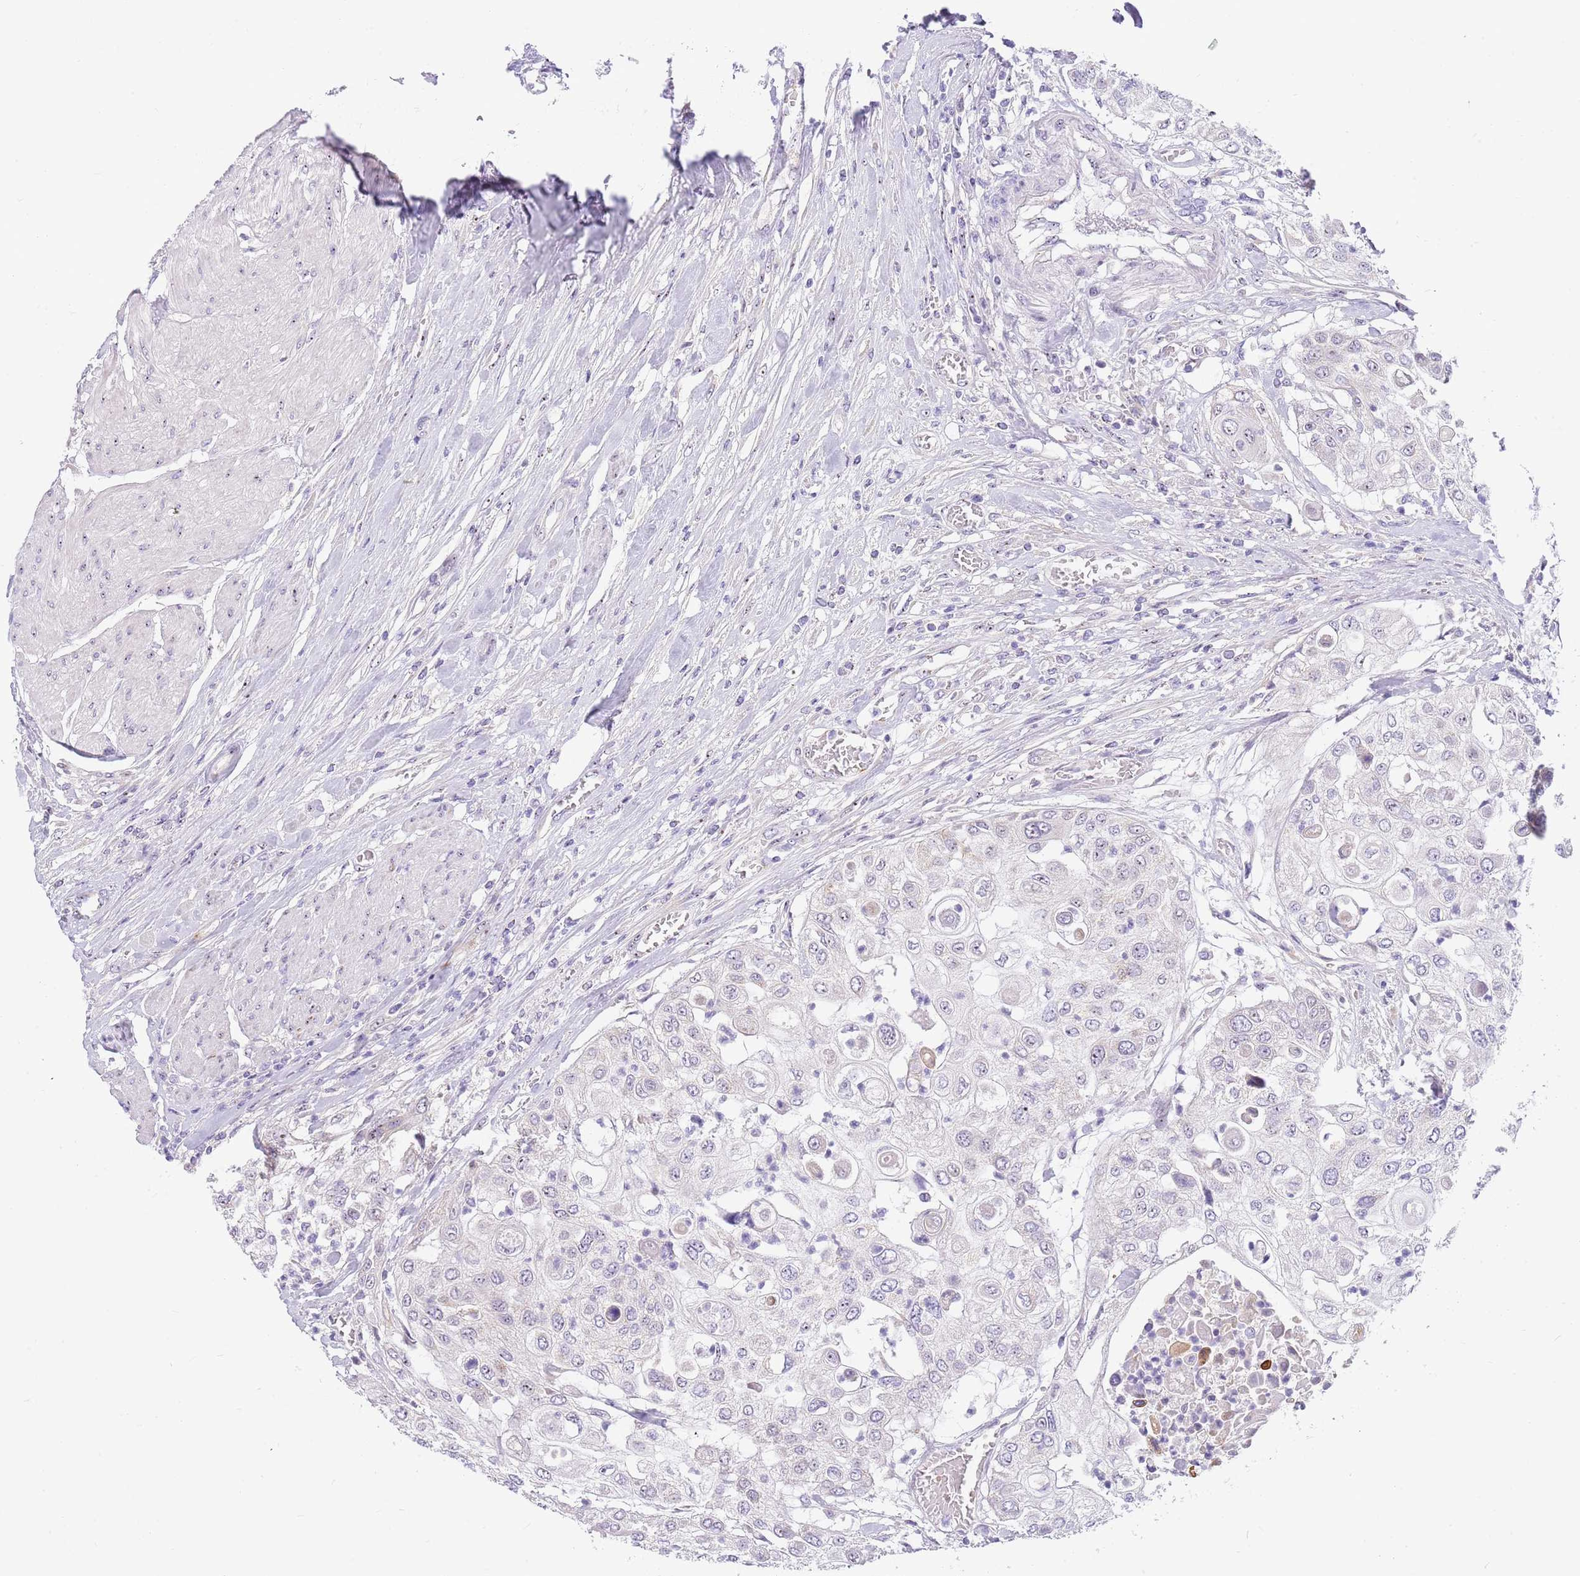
{"staining": {"intensity": "negative", "quantity": "none", "location": "none"}, "tissue": "urothelial cancer", "cell_type": "Tumor cells", "image_type": "cancer", "snomed": [{"axis": "morphology", "description": "Urothelial carcinoma, High grade"}, {"axis": "topography", "description": "Urinary bladder"}], "caption": "Urothelial cancer was stained to show a protein in brown. There is no significant expression in tumor cells.", "gene": "DNAJA3", "patient": {"sex": "female", "age": 79}}